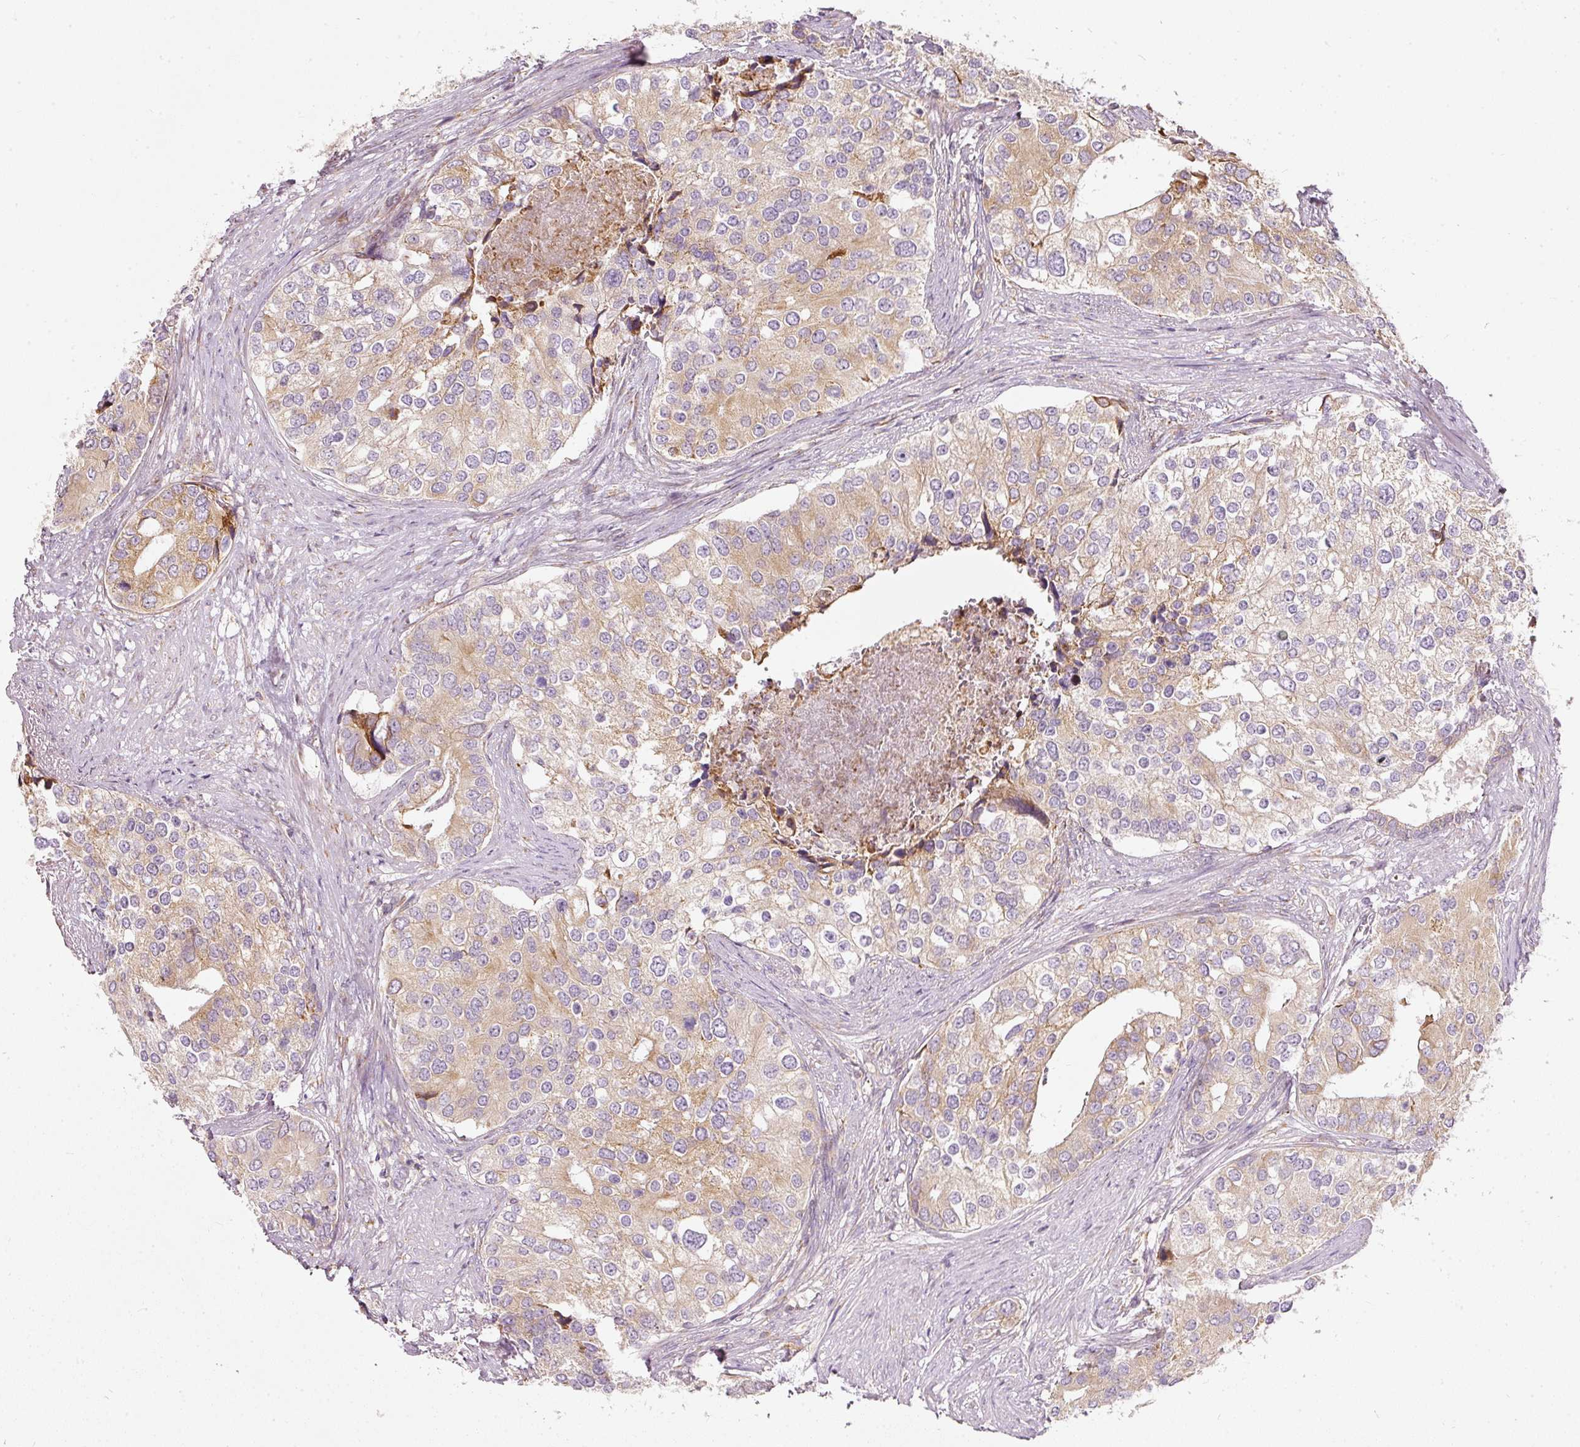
{"staining": {"intensity": "moderate", "quantity": "25%-75%", "location": "cytoplasmic/membranous"}, "tissue": "prostate cancer", "cell_type": "Tumor cells", "image_type": "cancer", "snomed": [{"axis": "morphology", "description": "Adenocarcinoma, High grade"}, {"axis": "topography", "description": "Prostate"}], "caption": "High-grade adenocarcinoma (prostate) stained with DAB IHC demonstrates medium levels of moderate cytoplasmic/membranous expression in about 25%-75% of tumor cells.", "gene": "SNAPC5", "patient": {"sex": "male", "age": 62}}